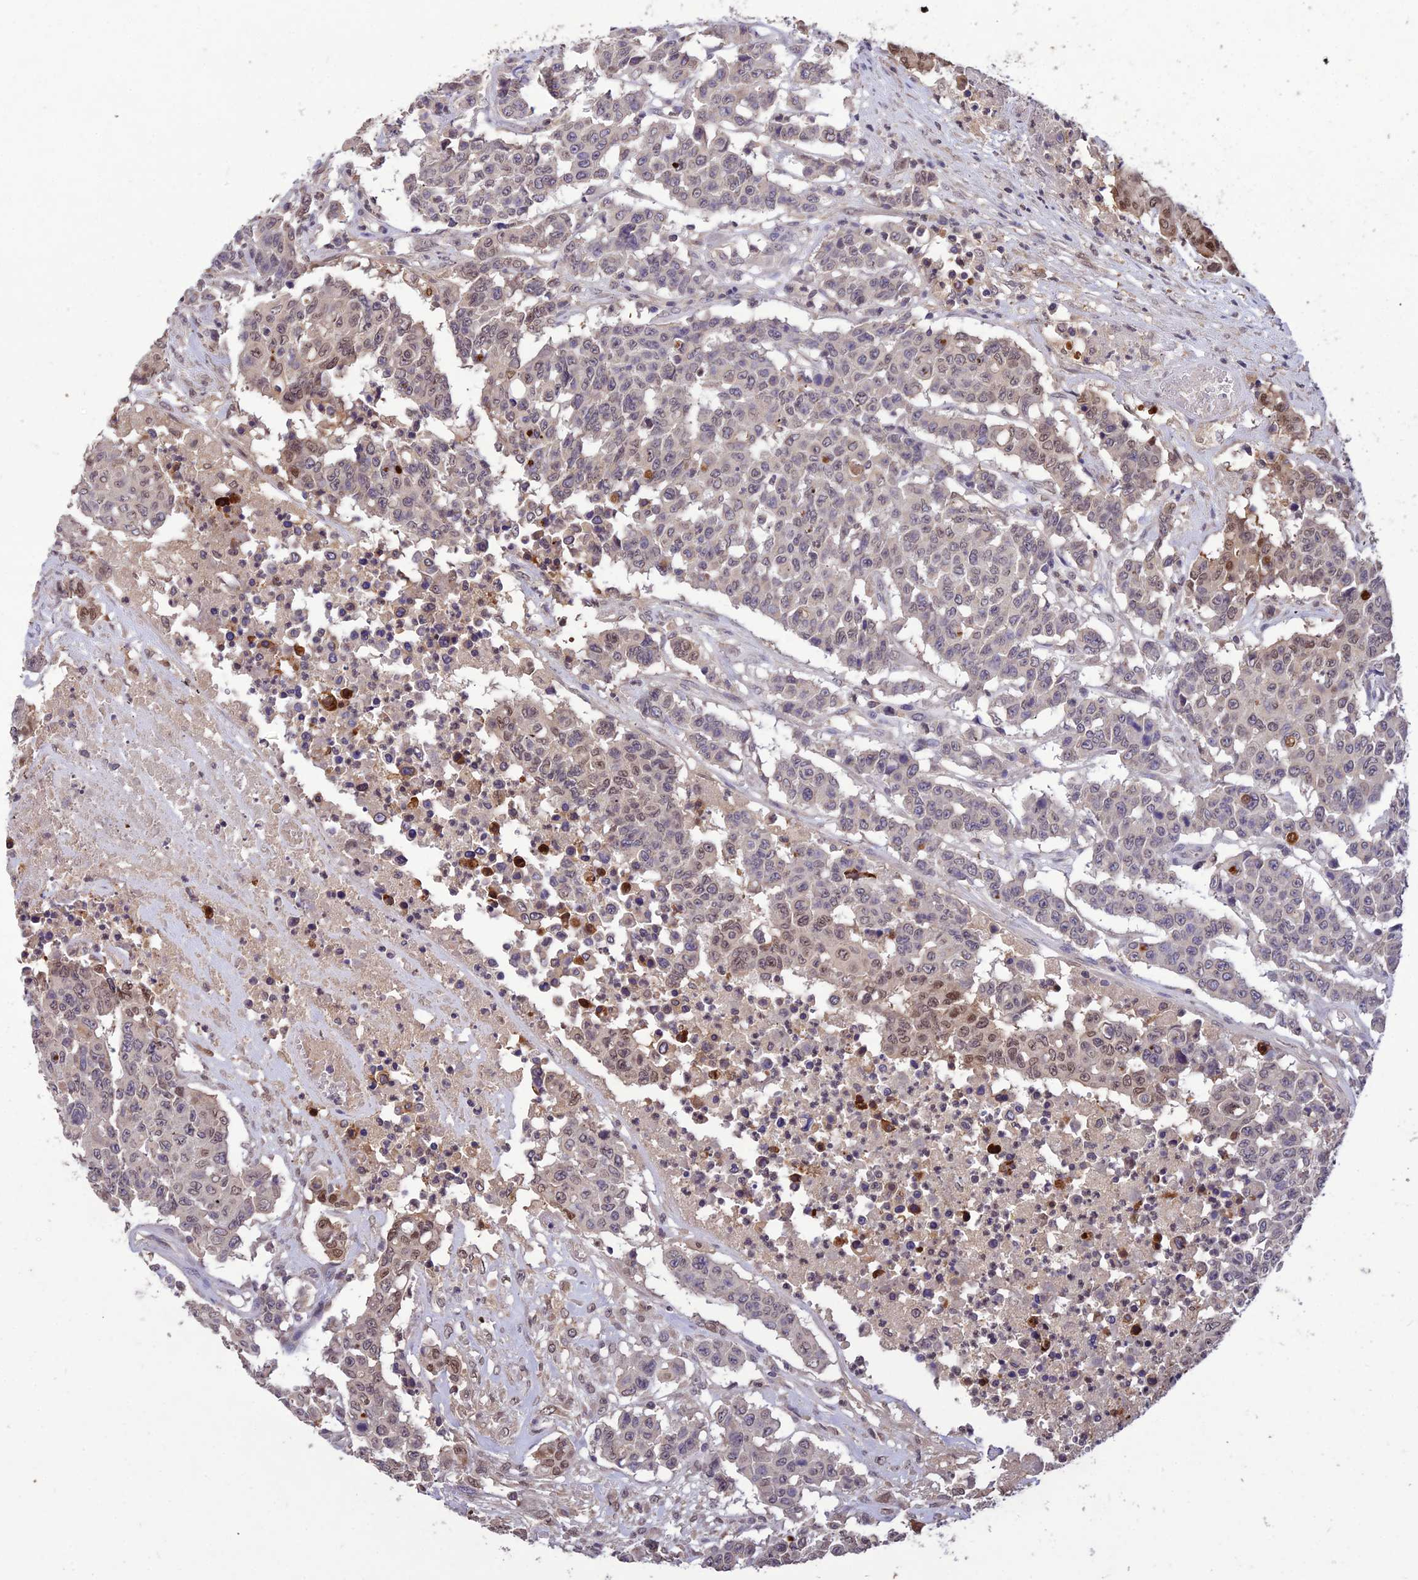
{"staining": {"intensity": "weak", "quantity": ">75%", "location": "cytoplasmic/membranous,nuclear"}, "tissue": "colorectal cancer", "cell_type": "Tumor cells", "image_type": "cancer", "snomed": [{"axis": "morphology", "description": "Adenocarcinoma, NOS"}, {"axis": "topography", "description": "Colon"}], "caption": "Protein analysis of adenocarcinoma (colorectal) tissue demonstrates weak cytoplasmic/membranous and nuclear staining in about >75% of tumor cells.", "gene": "PGK1", "patient": {"sex": "male", "age": 51}}